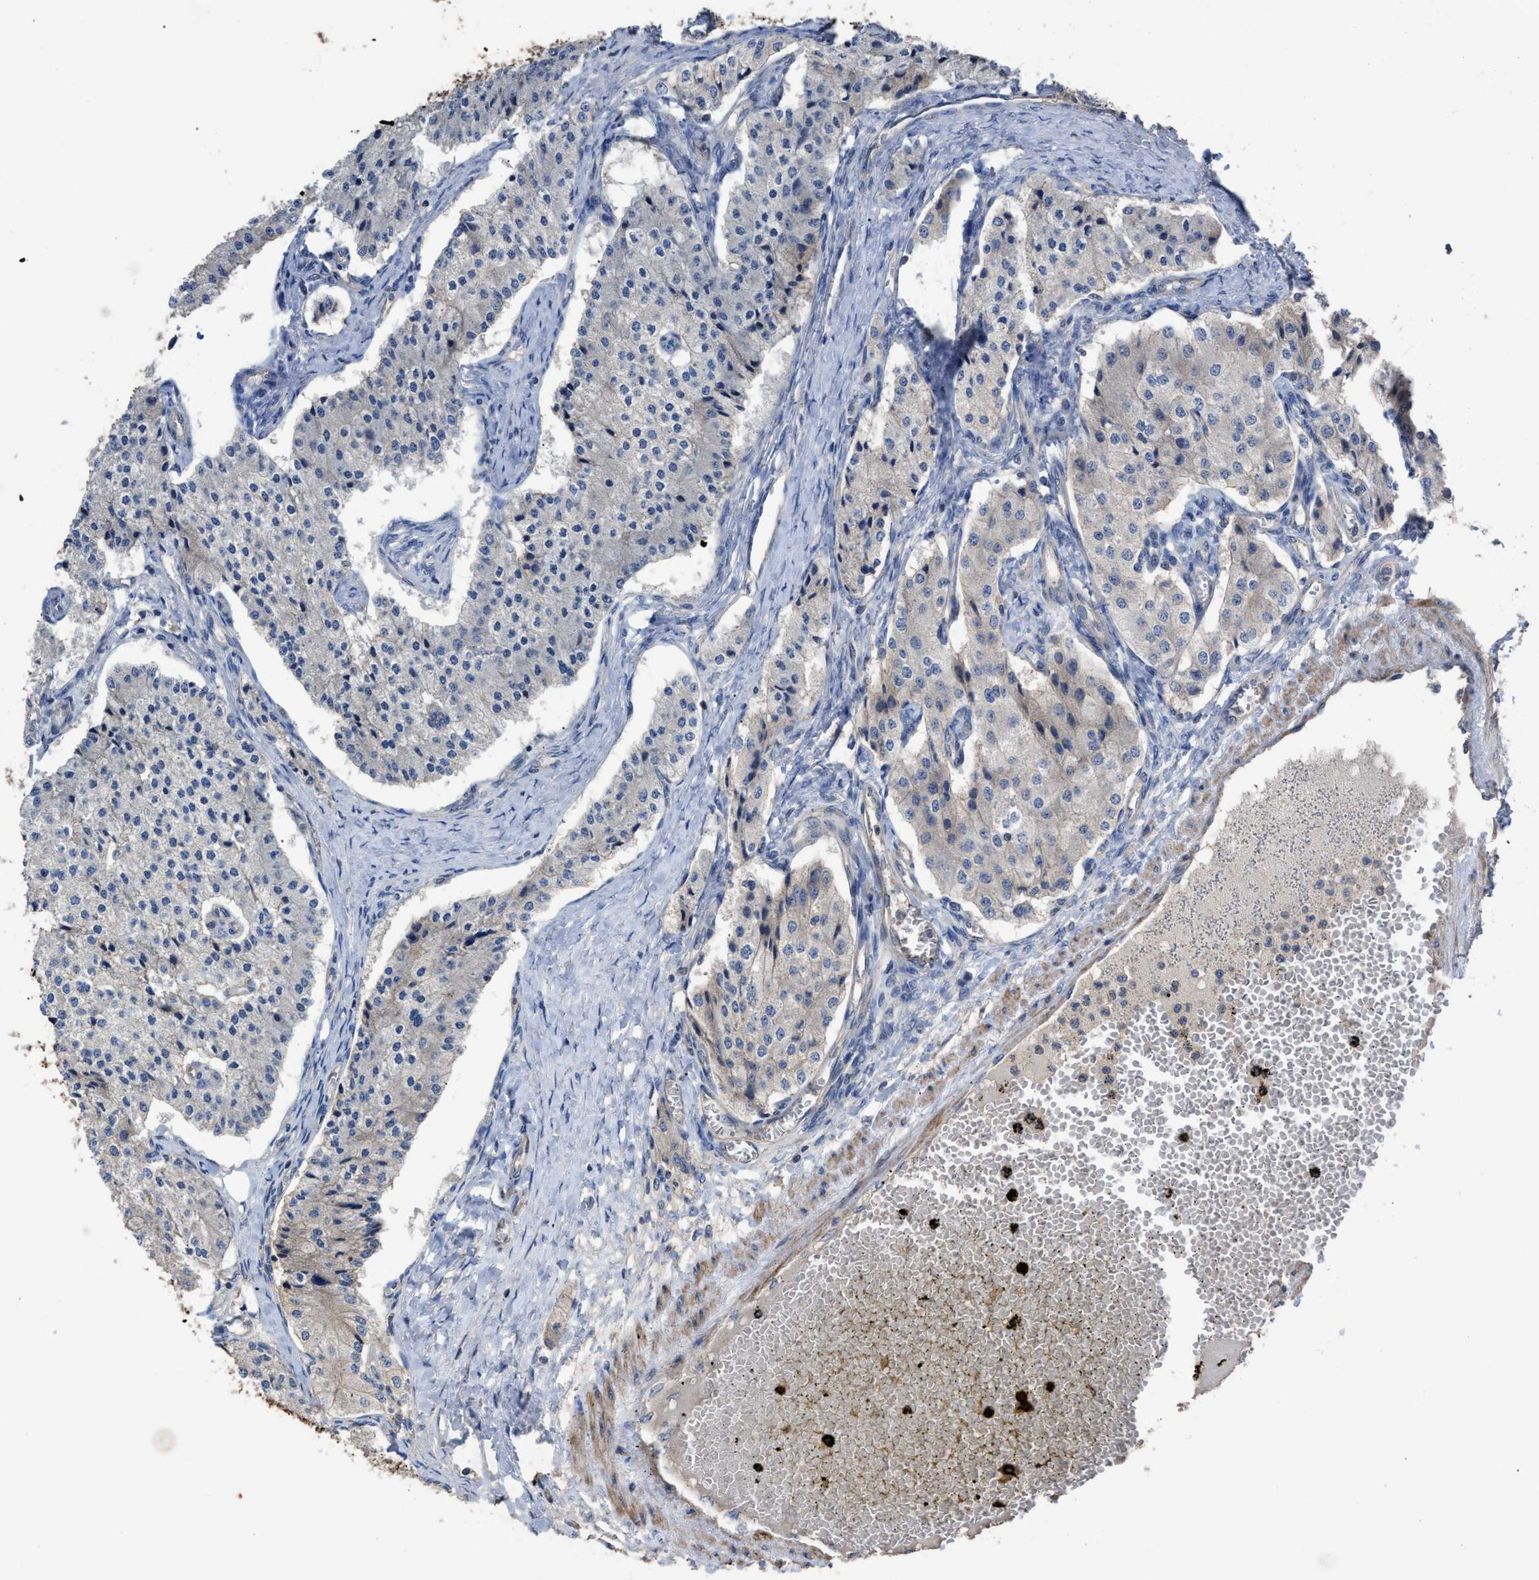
{"staining": {"intensity": "weak", "quantity": "<25%", "location": "cytoplasmic/membranous"}, "tissue": "carcinoid", "cell_type": "Tumor cells", "image_type": "cancer", "snomed": [{"axis": "morphology", "description": "Carcinoid, malignant, NOS"}, {"axis": "topography", "description": "Colon"}], "caption": "Immunohistochemistry (IHC) micrograph of carcinoid (malignant) stained for a protein (brown), which demonstrates no expression in tumor cells.", "gene": "BTN2A1", "patient": {"sex": "female", "age": 52}}